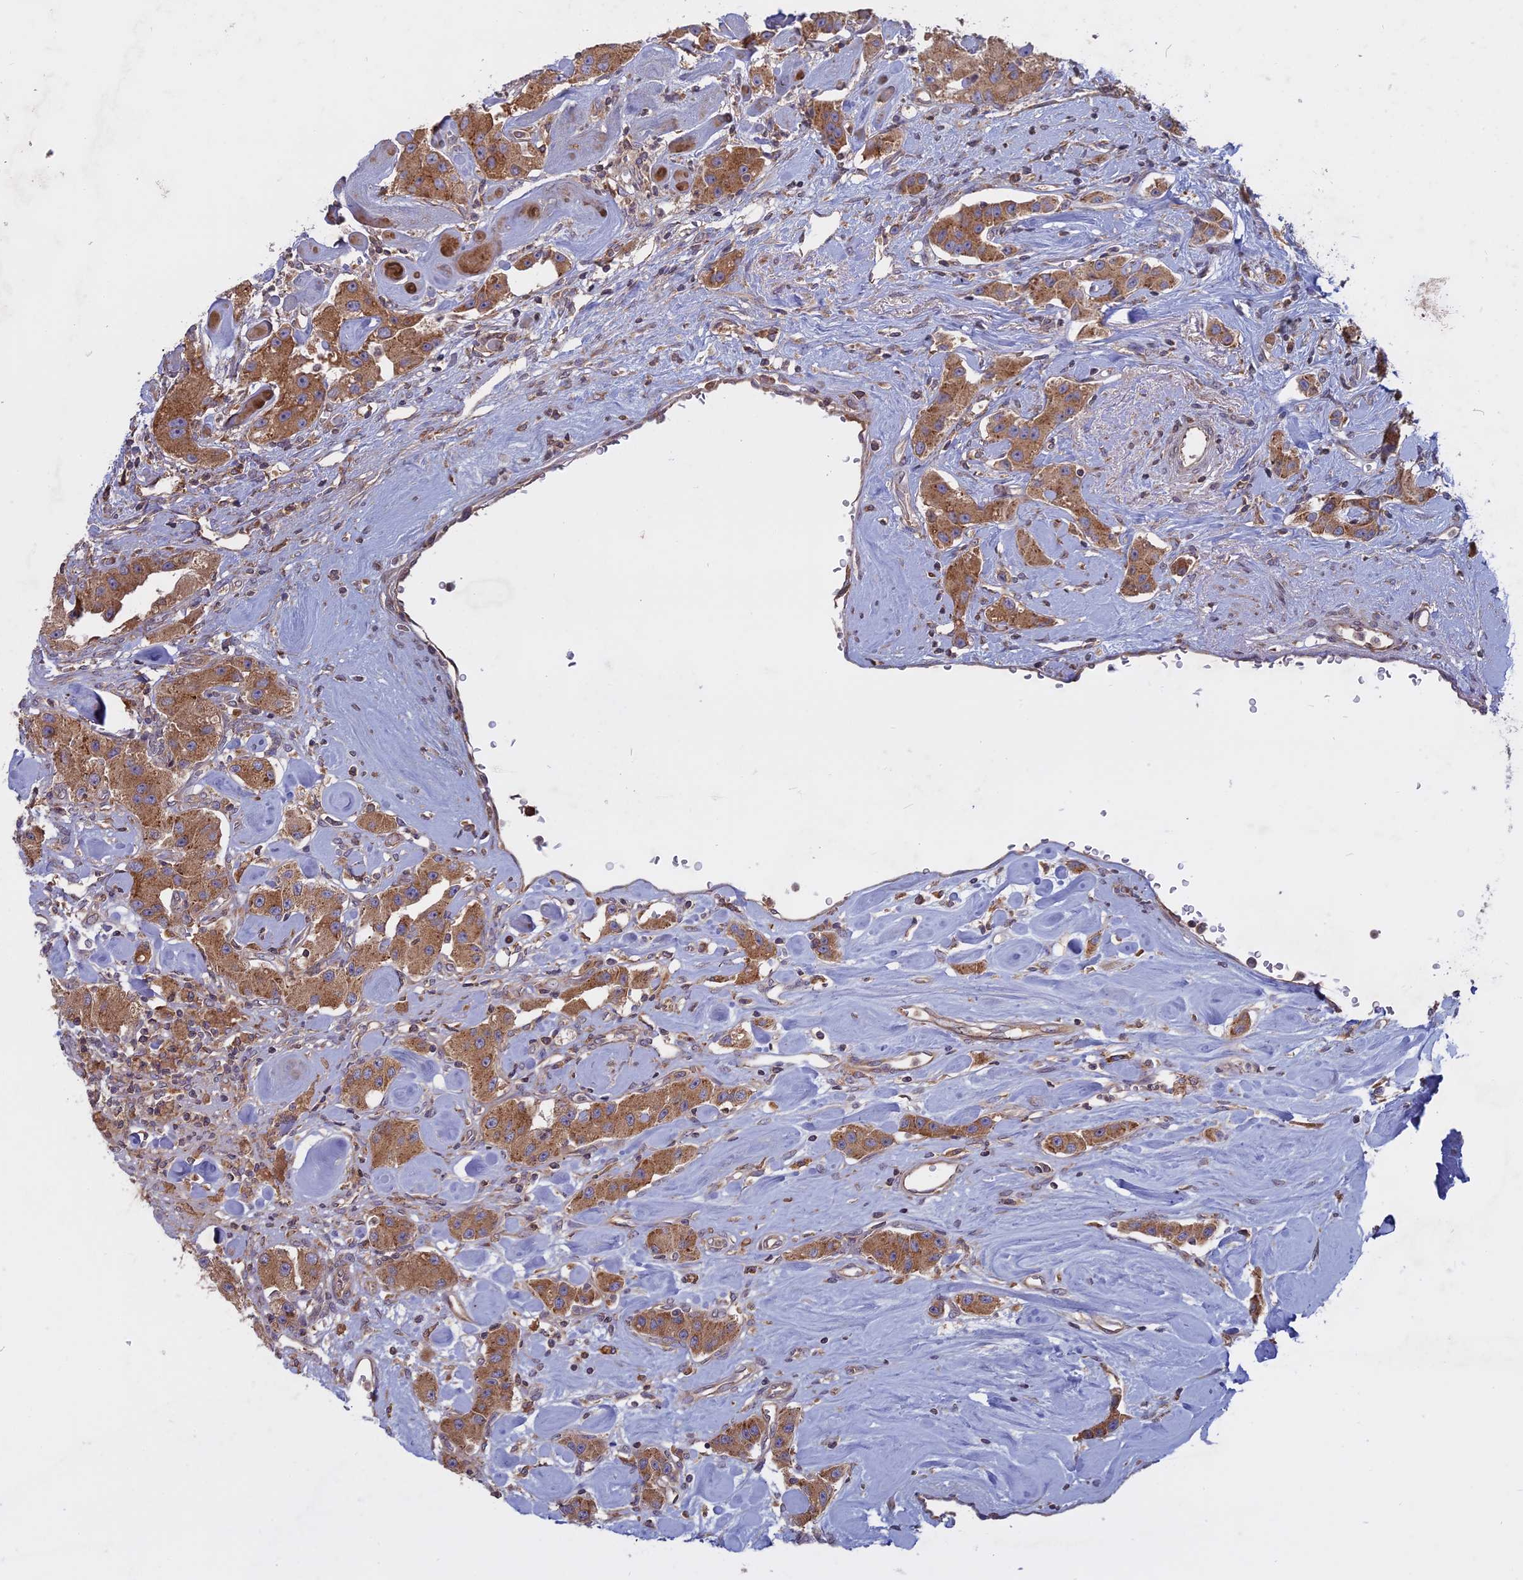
{"staining": {"intensity": "moderate", "quantity": ">75%", "location": "cytoplasmic/membranous"}, "tissue": "carcinoid", "cell_type": "Tumor cells", "image_type": "cancer", "snomed": [{"axis": "morphology", "description": "Carcinoid, malignant, NOS"}, {"axis": "topography", "description": "Pancreas"}], "caption": "Tumor cells display medium levels of moderate cytoplasmic/membranous staining in approximately >75% of cells in malignant carcinoid.", "gene": "TMEM208", "patient": {"sex": "male", "age": 41}}